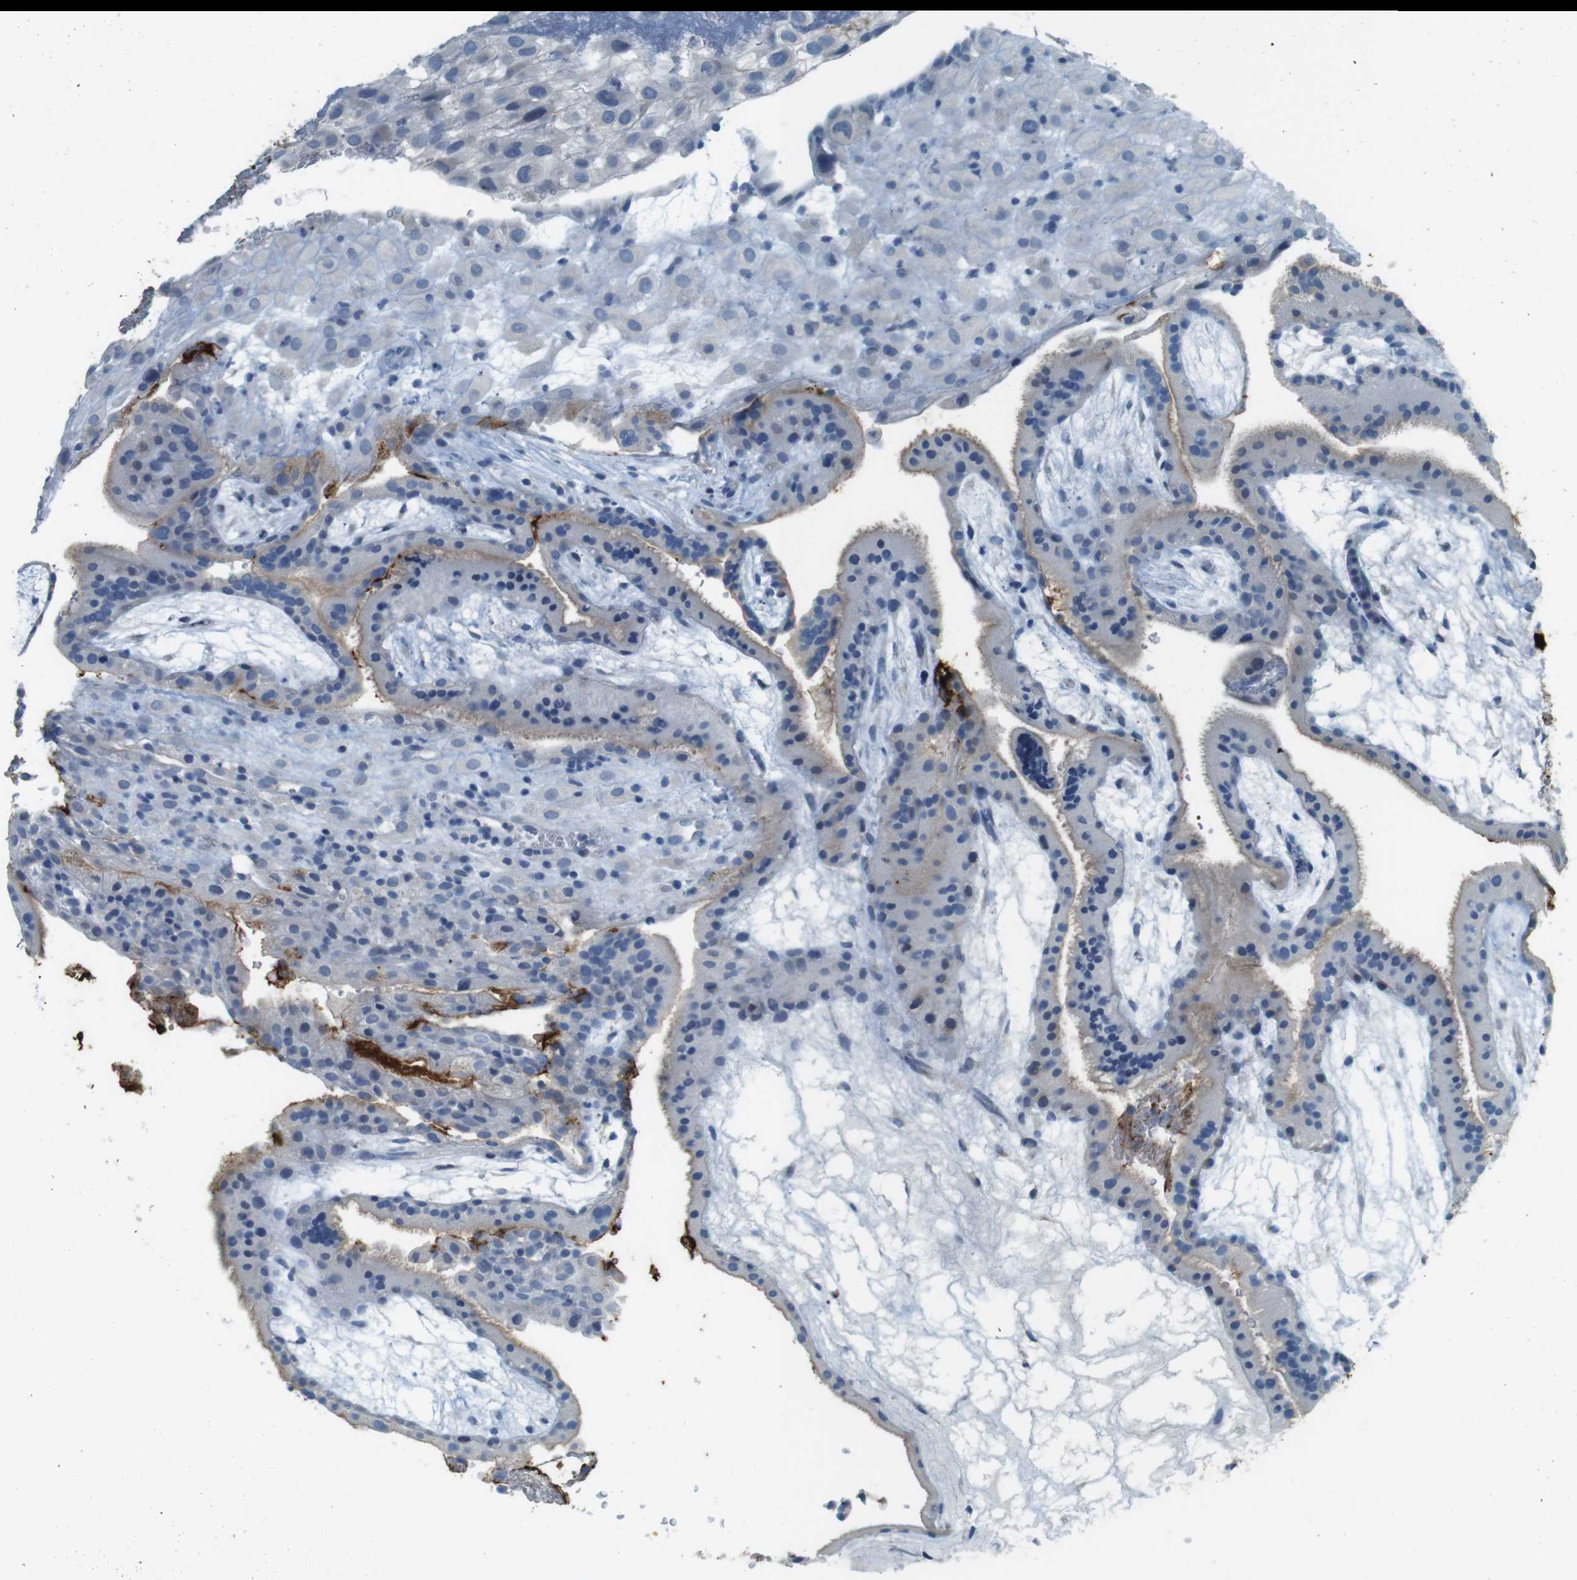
{"staining": {"intensity": "negative", "quantity": "none", "location": "none"}, "tissue": "placenta", "cell_type": "Decidual cells", "image_type": "normal", "snomed": [{"axis": "morphology", "description": "Normal tissue, NOS"}, {"axis": "topography", "description": "Placenta"}], "caption": "This histopathology image is of normal placenta stained with immunohistochemistry to label a protein in brown with the nuclei are counter-stained blue. There is no staining in decidual cells. (DAB (3,3'-diaminobenzidine) immunohistochemistry (IHC), high magnification).", "gene": "MUC5B", "patient": {"sex": "female", "age": 19}}